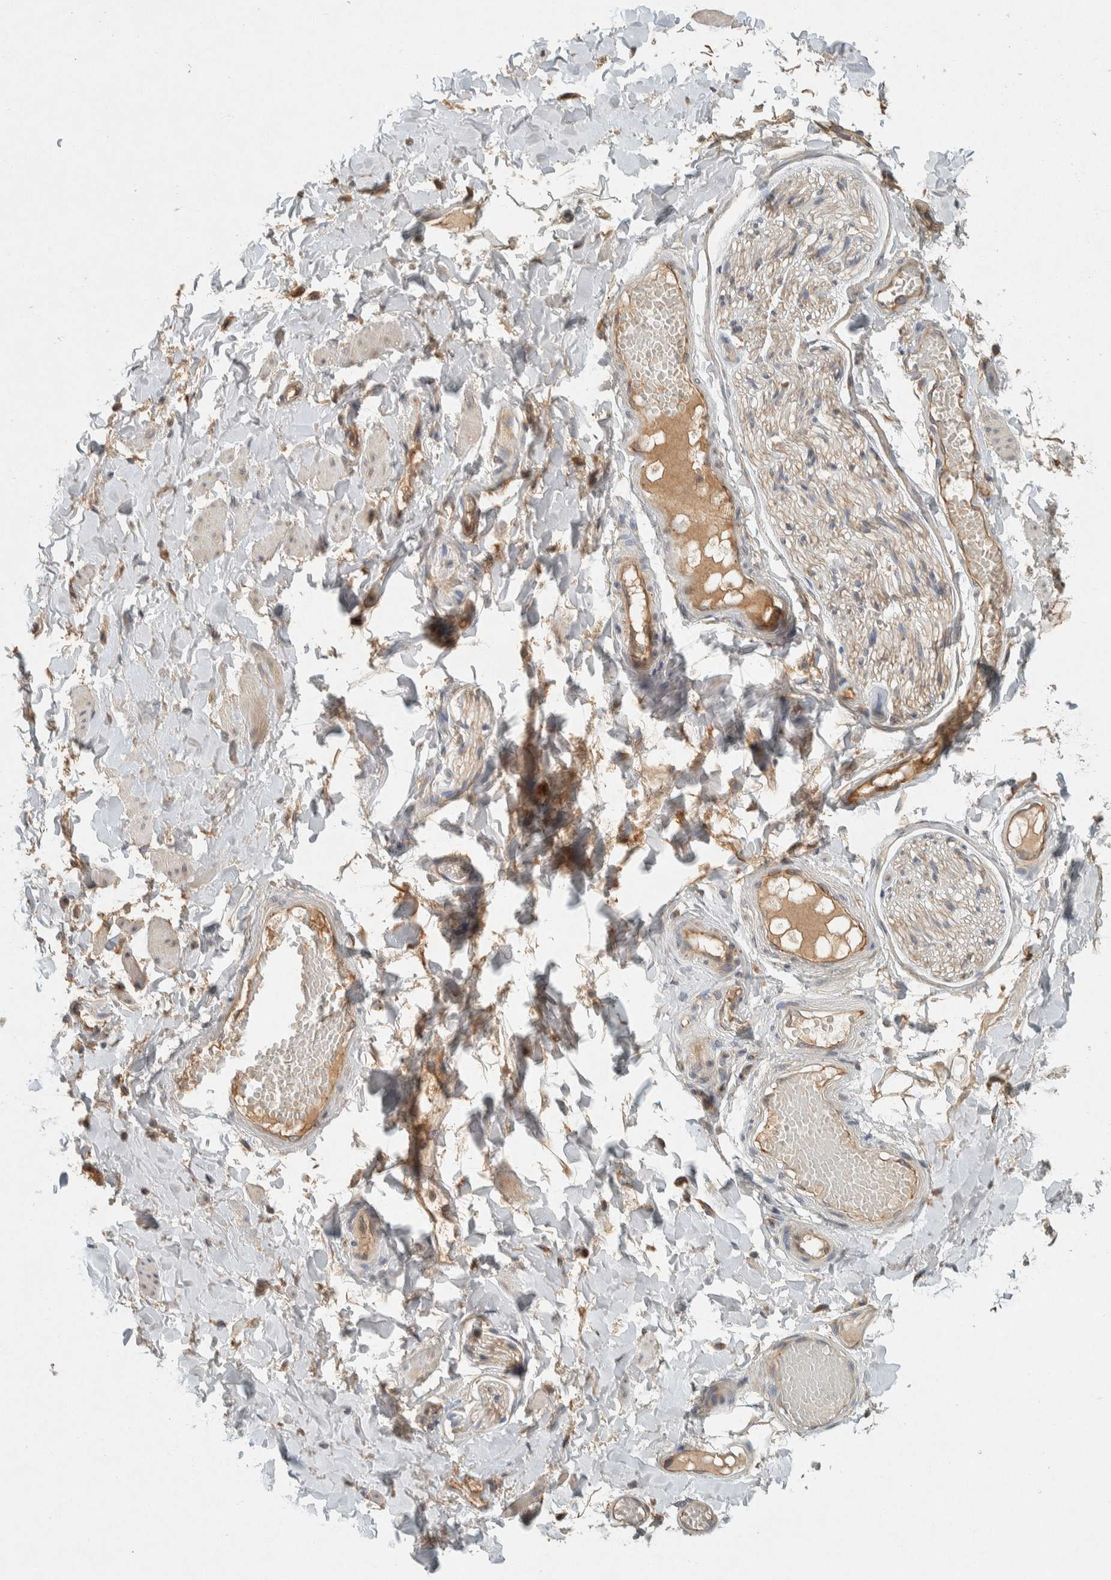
{"staining": {"intensity": "weak", "quantity": "<25%", "location": "cytoplasmic/membranous"}, "tissue": "adipose tissue", "cell_type": "Adipocytes", "image_type": "normal", "snomed": [{"axis": "morphology", "description": "Normal tissue, NOS"}, {"axis": "topography", "description": "Adipose tissue"}, {"axis": "topography", "description": "Vascular tissue"}, {"axis": "topography", "description": "Peripheral nerve tissue"}], "caption": "Adipose tissue stained for a protein using immunohistochemistry (IHC) reveals no staining adipocytes.", "gene": "PXK", "patient": {"sex": "male", "age": 25}}